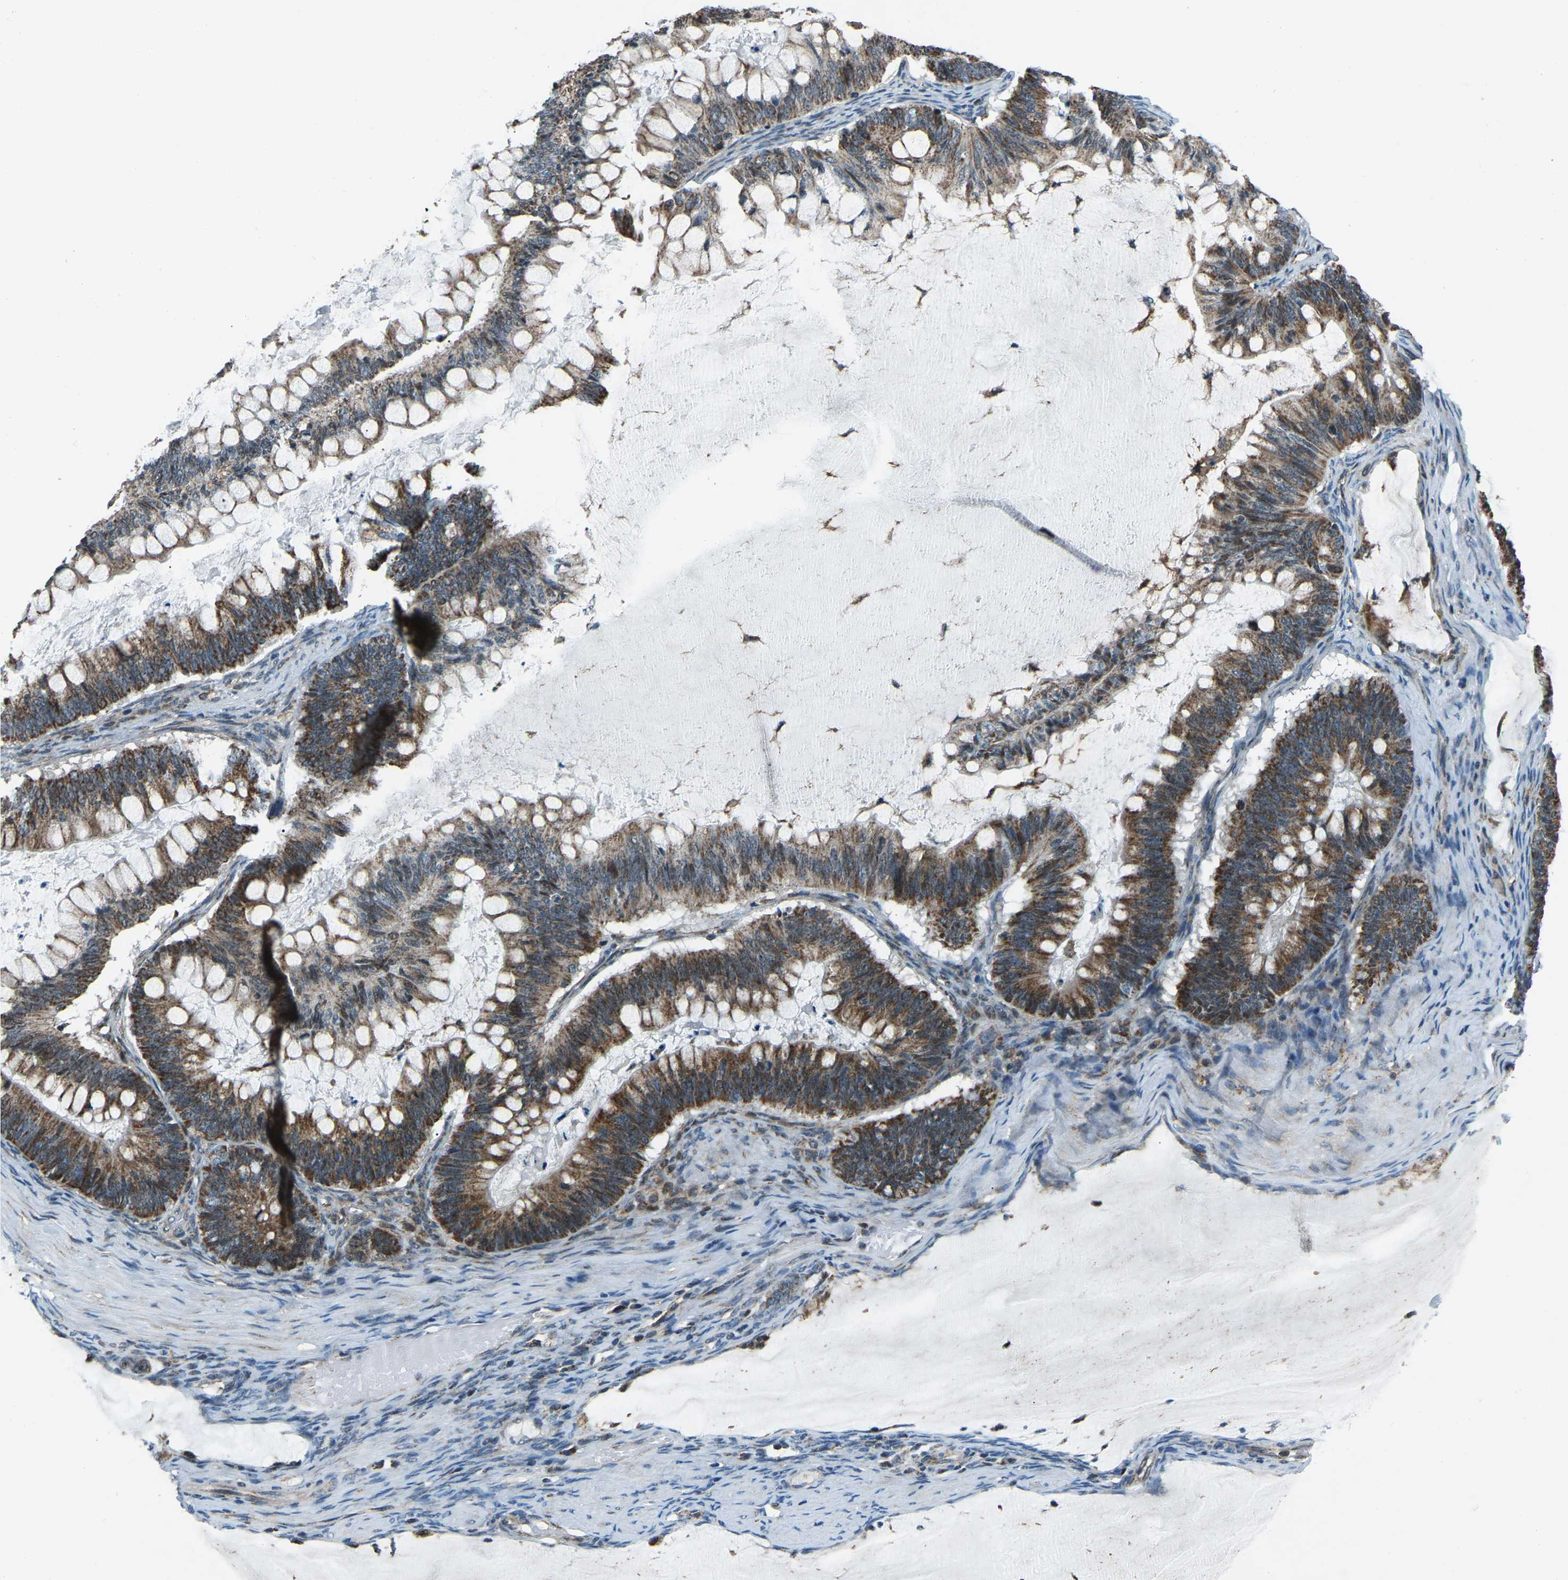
{"staining": {"intensity": "moderate", "quantity": ">75%", "location": "cytoplasmic/membranous"}, "tissue": "ovarian cancer", "cell_type": "Tumor cells", "image_type": "cancer", "snomed": [{"axis": "morphology", "description": "Cystadenocarcinoma, mucinous, NOS"}, {"axis": "topography", "description": "Ovary"}], "caption": "This photomicrograph shows immunohistochemistry (IHC) staining of ovarian cancer (mucinous cystadenocarcinoma), with medium moderate cytoplasmic/membranous expression in approximately >75% of tumor cells.", "gene": "RBM33", "patient": {"sex": "female", "age": 61}}